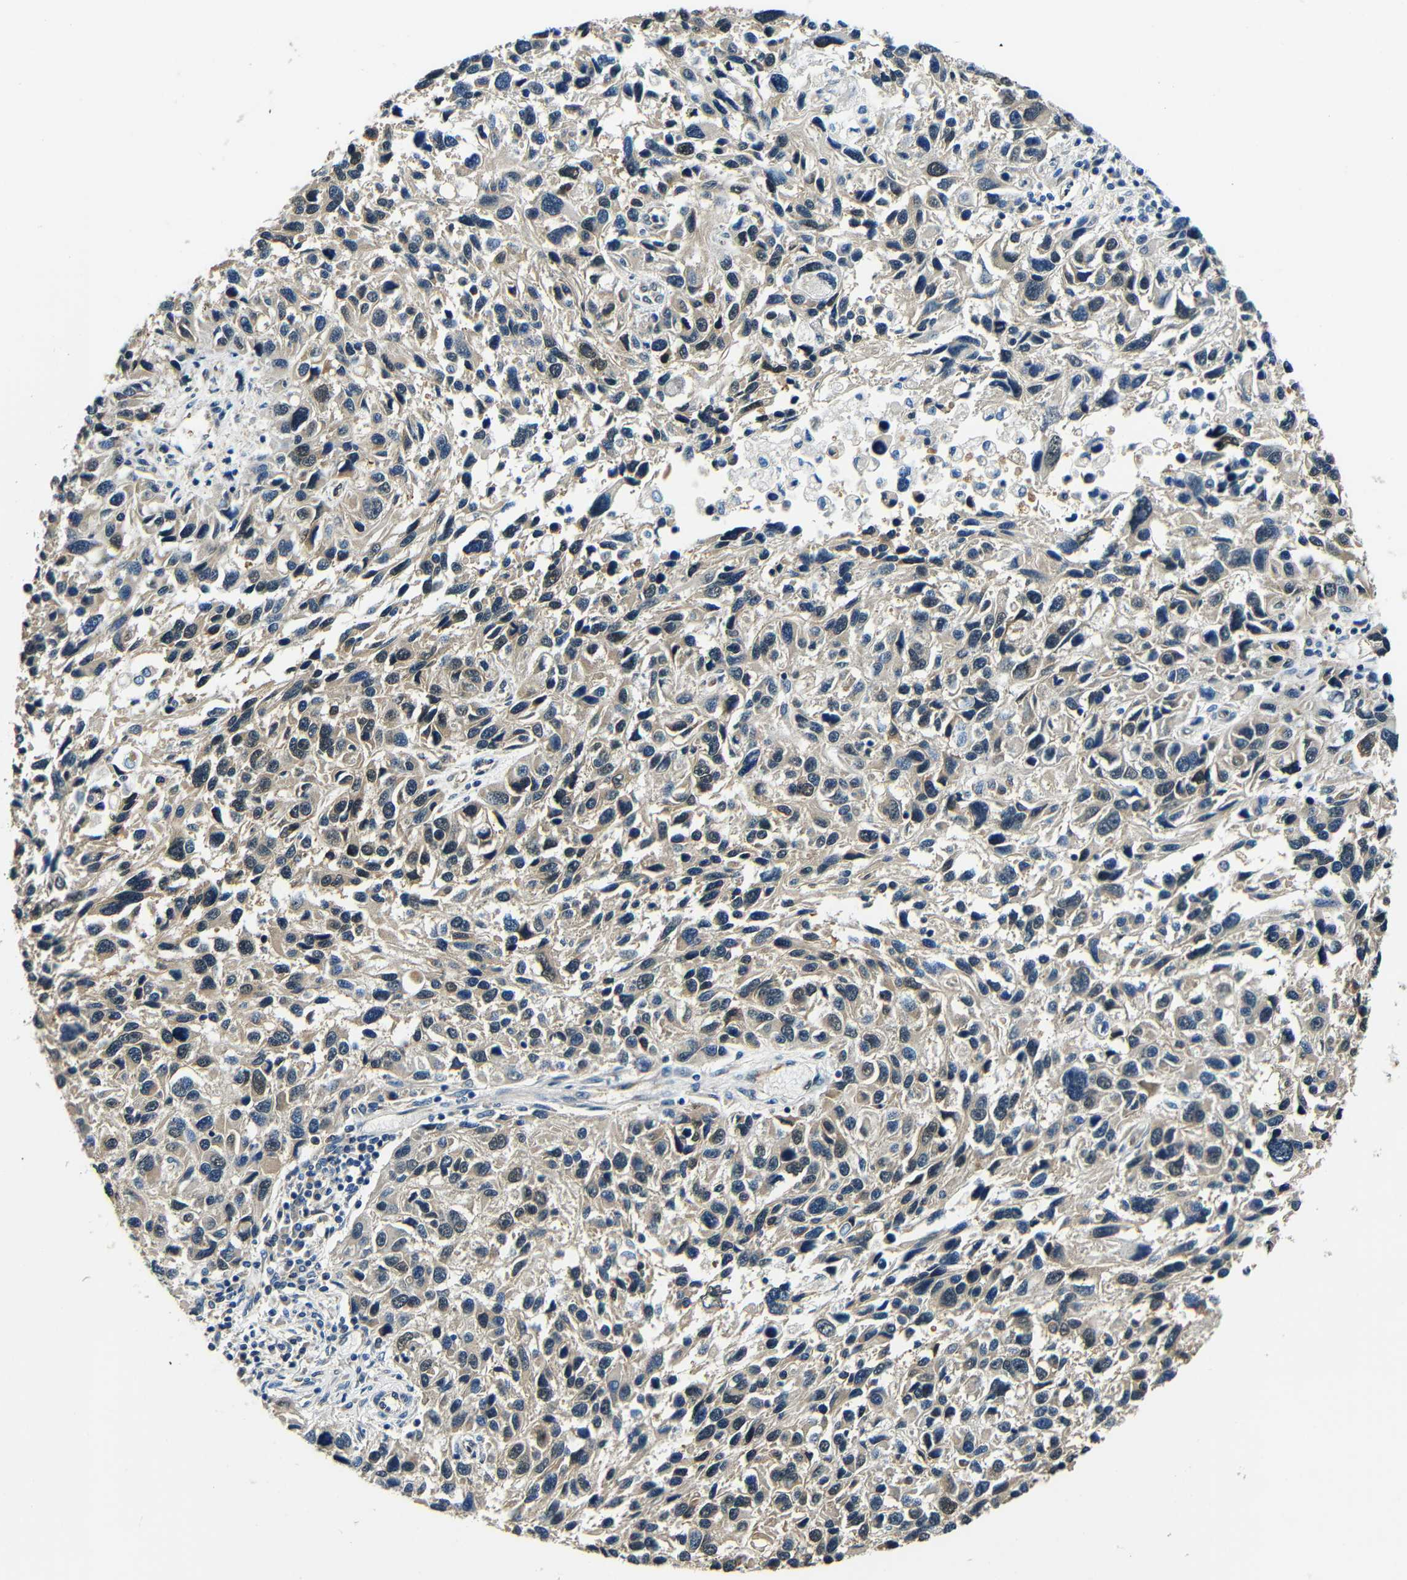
{"staining": {"intensity": "weak", "quantity": ">75%", "location": "cytoplasmic/membranous"}, "tissue": "melanoma", "cell_type": "Tumor cells", "image_type": "cancer", "snomed": [{"axis": "morphology", "description": "Malignant melanoma, NOS"}, {"axis": "topography", "description": "Skin"}], "caption": "Immunohistochemistry (IHC) photomicrograph of neoplastic tissue: human melanoma stained using immunohistochemistry (IHC) shows low levels of weak protein expression localized specifically in the cytoplasmic/membranous of tumor cells, appearing as a cytoplasmic/membranous brown color.", "gene": "ADAP1", "patient": {"sex": "male", "age": 53}}